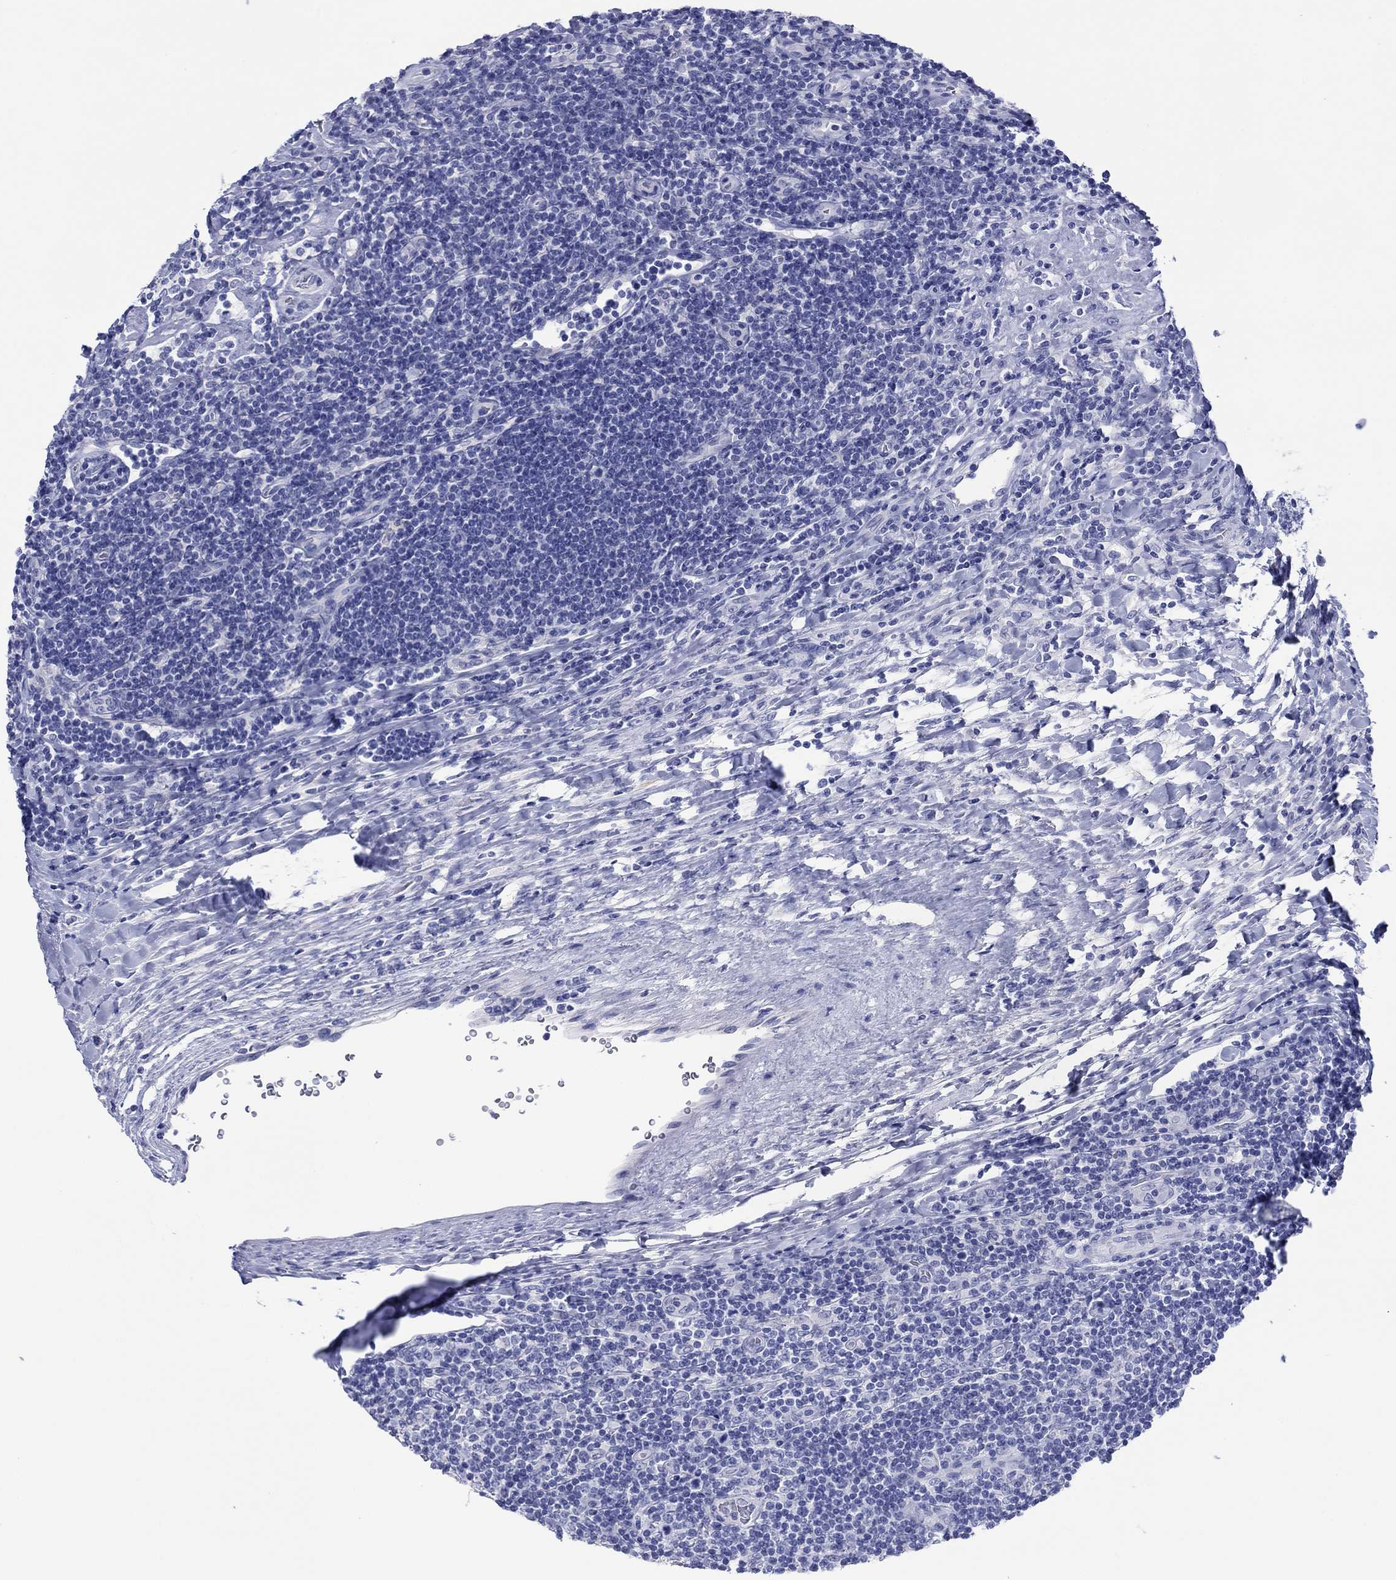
{"staining": {"intensity": "negative", "quantity": "none", "location": "none"}, "tissue": "lymphoma", "cell_type": "Tumor cells", "image_type": "cancer", "snomed": [{"axis": "morphology", "description": "Hodgkin's disease, NOS"}, {"axis": "topography", "description": "Lymph node"}], "caption": "Immunohistochemistry image of human Hodgkin's disease stained for a protein (brown), which displays no positivity in tumor cells.", "gene": "ATP1B1", "patient": {"sex": "male", "age": 40}}